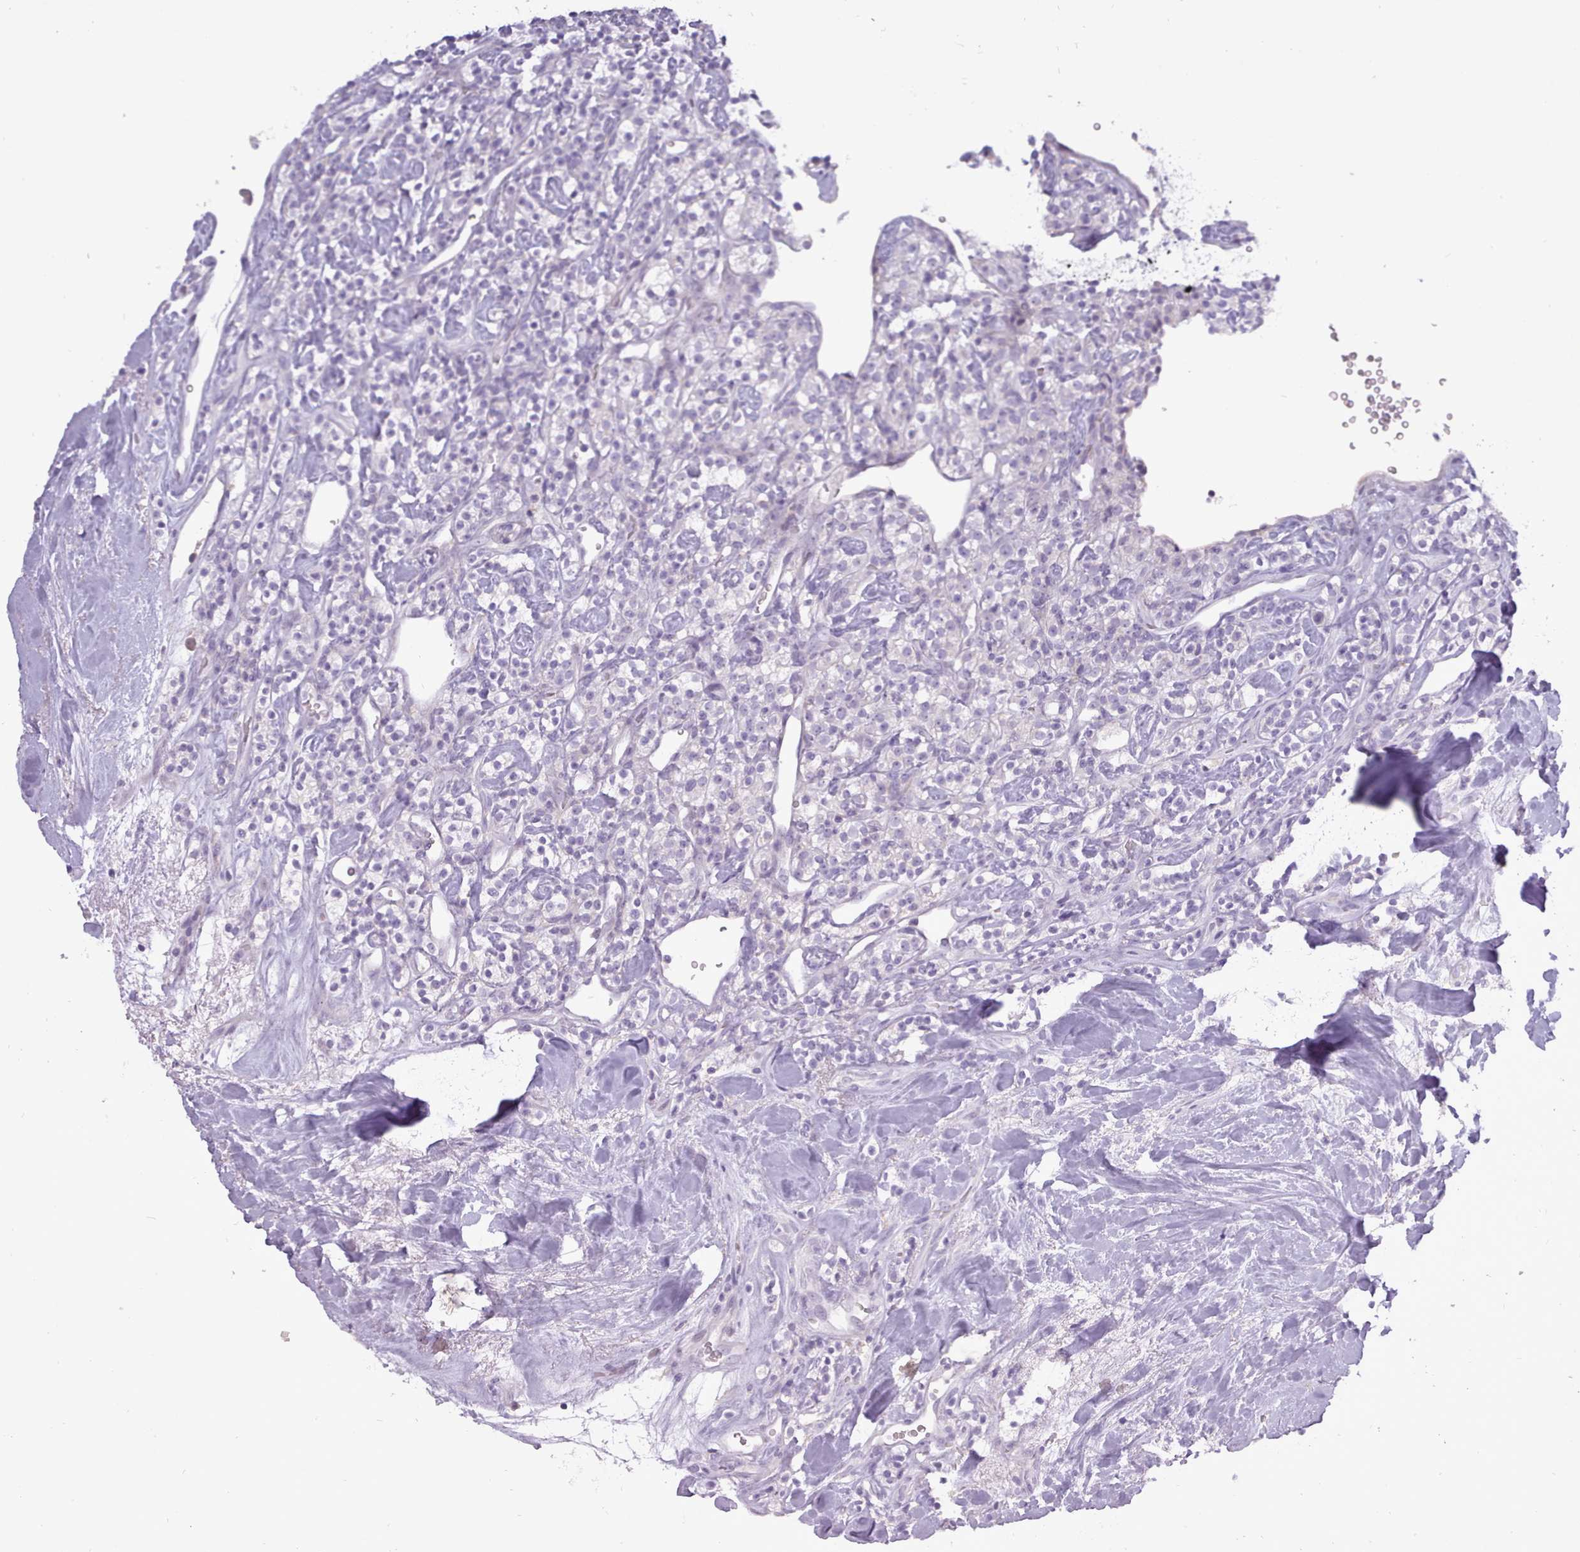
{"staining": {"intensity": "negative", "quantity": "none", "location": "none"}, "tissue": "renal cancer", "cell_type": "Tumor cells", "image_type": "cancer", "snomed": [{"axis": "morphology", "description": "Adenocarcinoma, NOS"}, {"axis": "topography", "description": "Kidney"}], "caption": "High power microscopy image of an IHC micrograph of adenocarcinoma (renal), revealing no significant staining in tumor cells. (Brightfield microscopy of DAB (3,3'-diaminobenzidine) immunohistochemistry at high magnification).", "gene": "BDKRB2", "patient": {"sex": "male", "age": 77}}